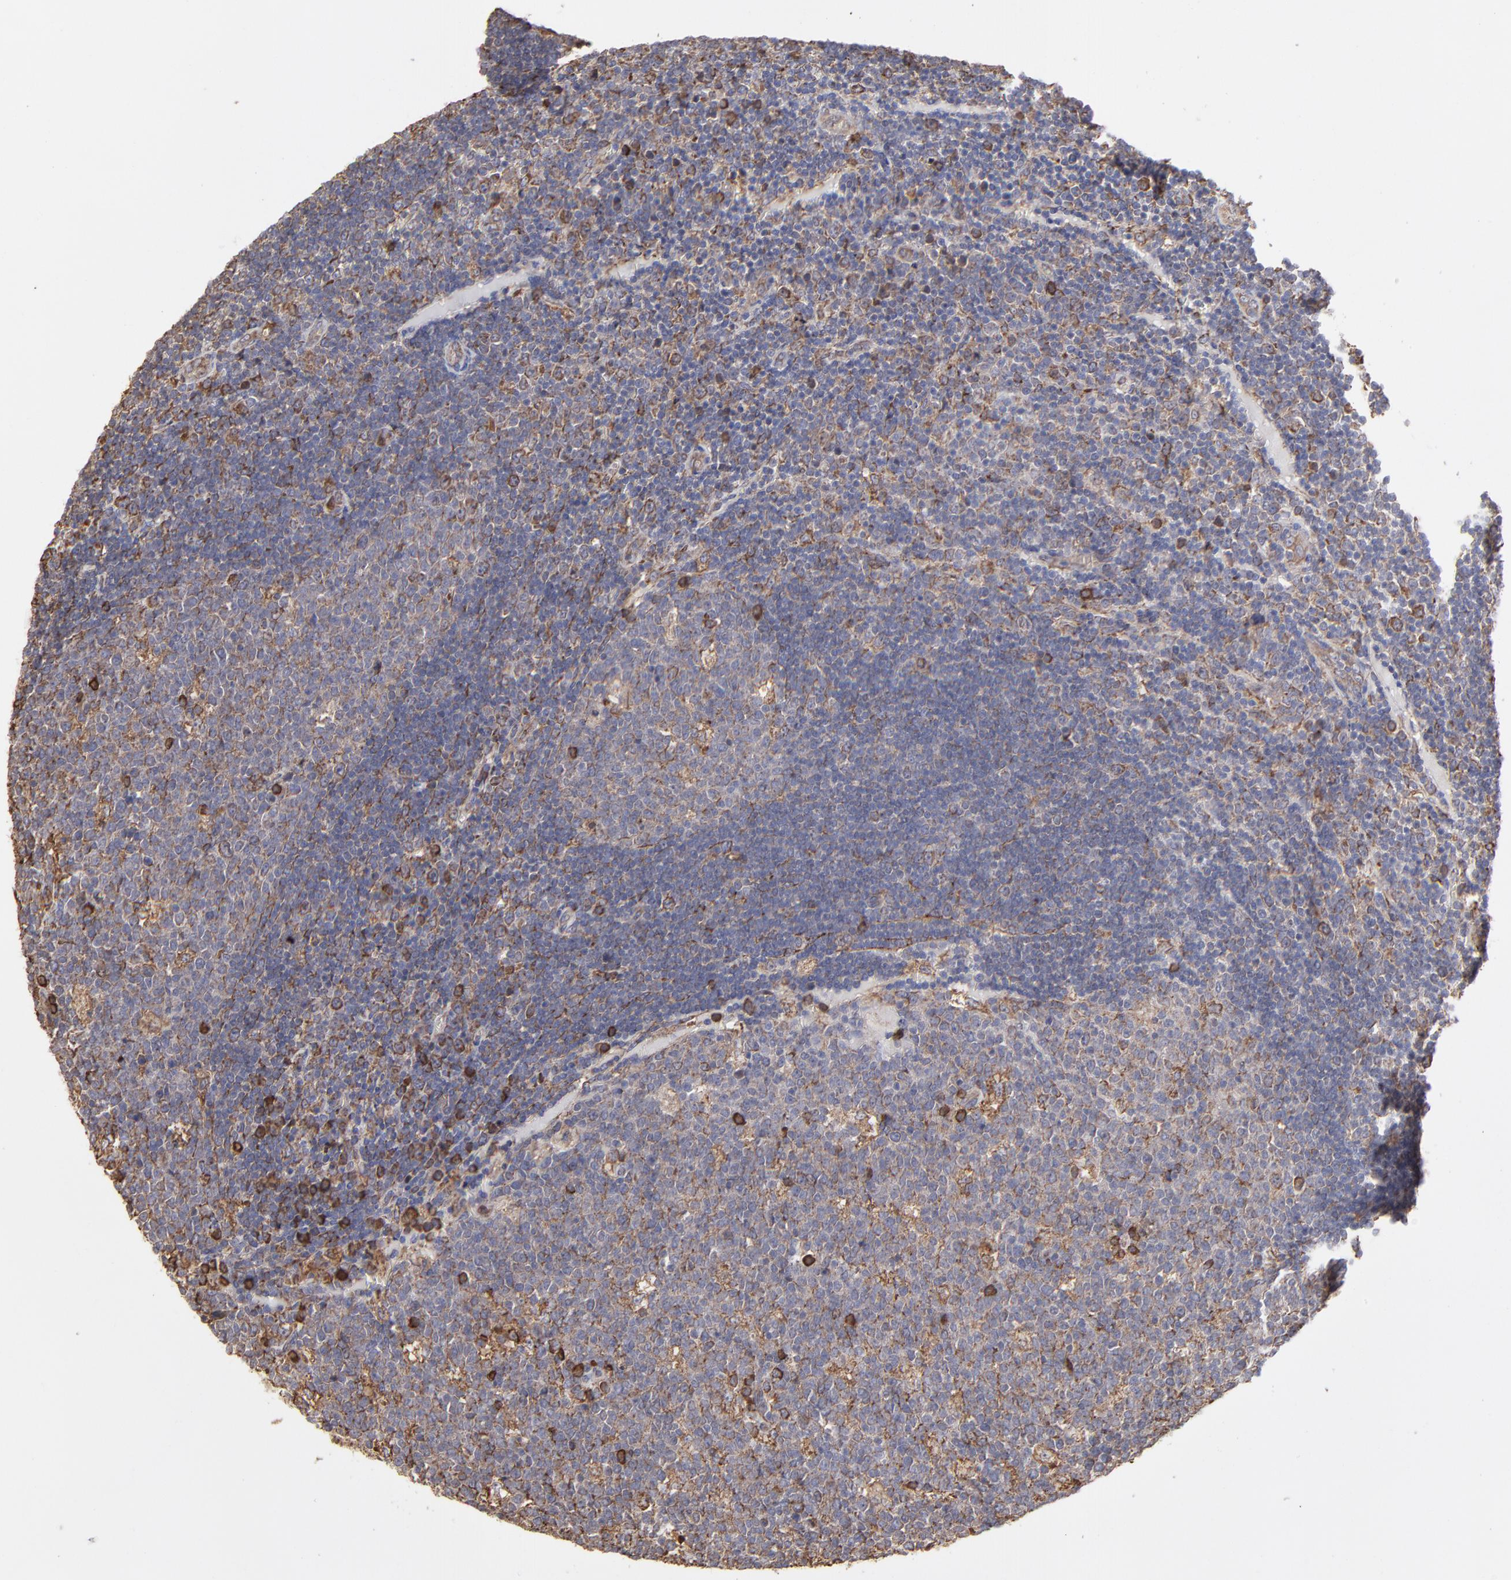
{"staining": {"intensity": "moderate", "quantity": ">75%", "location": "cytoplasmic/membranous"}, "tissue": "lymph node", "cell_type": "Germinal center cells", "image_type": "normal", "snomed": [{"axis": "morphology", "description": "Normal tissue, NOS"}, {"axis": "topography", "description": "Lymph node"}, {"axis": "topography", "description": "Salivary gland"}], "caption": "Immunohistochemistry (IHC) (DAB) staining of unremarkable lymph node demonstrates moderate cytoplasmic/membranous protein expression in about >75% of germinal center cells. Using DAB (brown) and hematoxylin (blue) stains, captured at high magnification using brightfield microscopy.", "gene": "PFKM", "patient": {"sex": "male", "age": 8}}